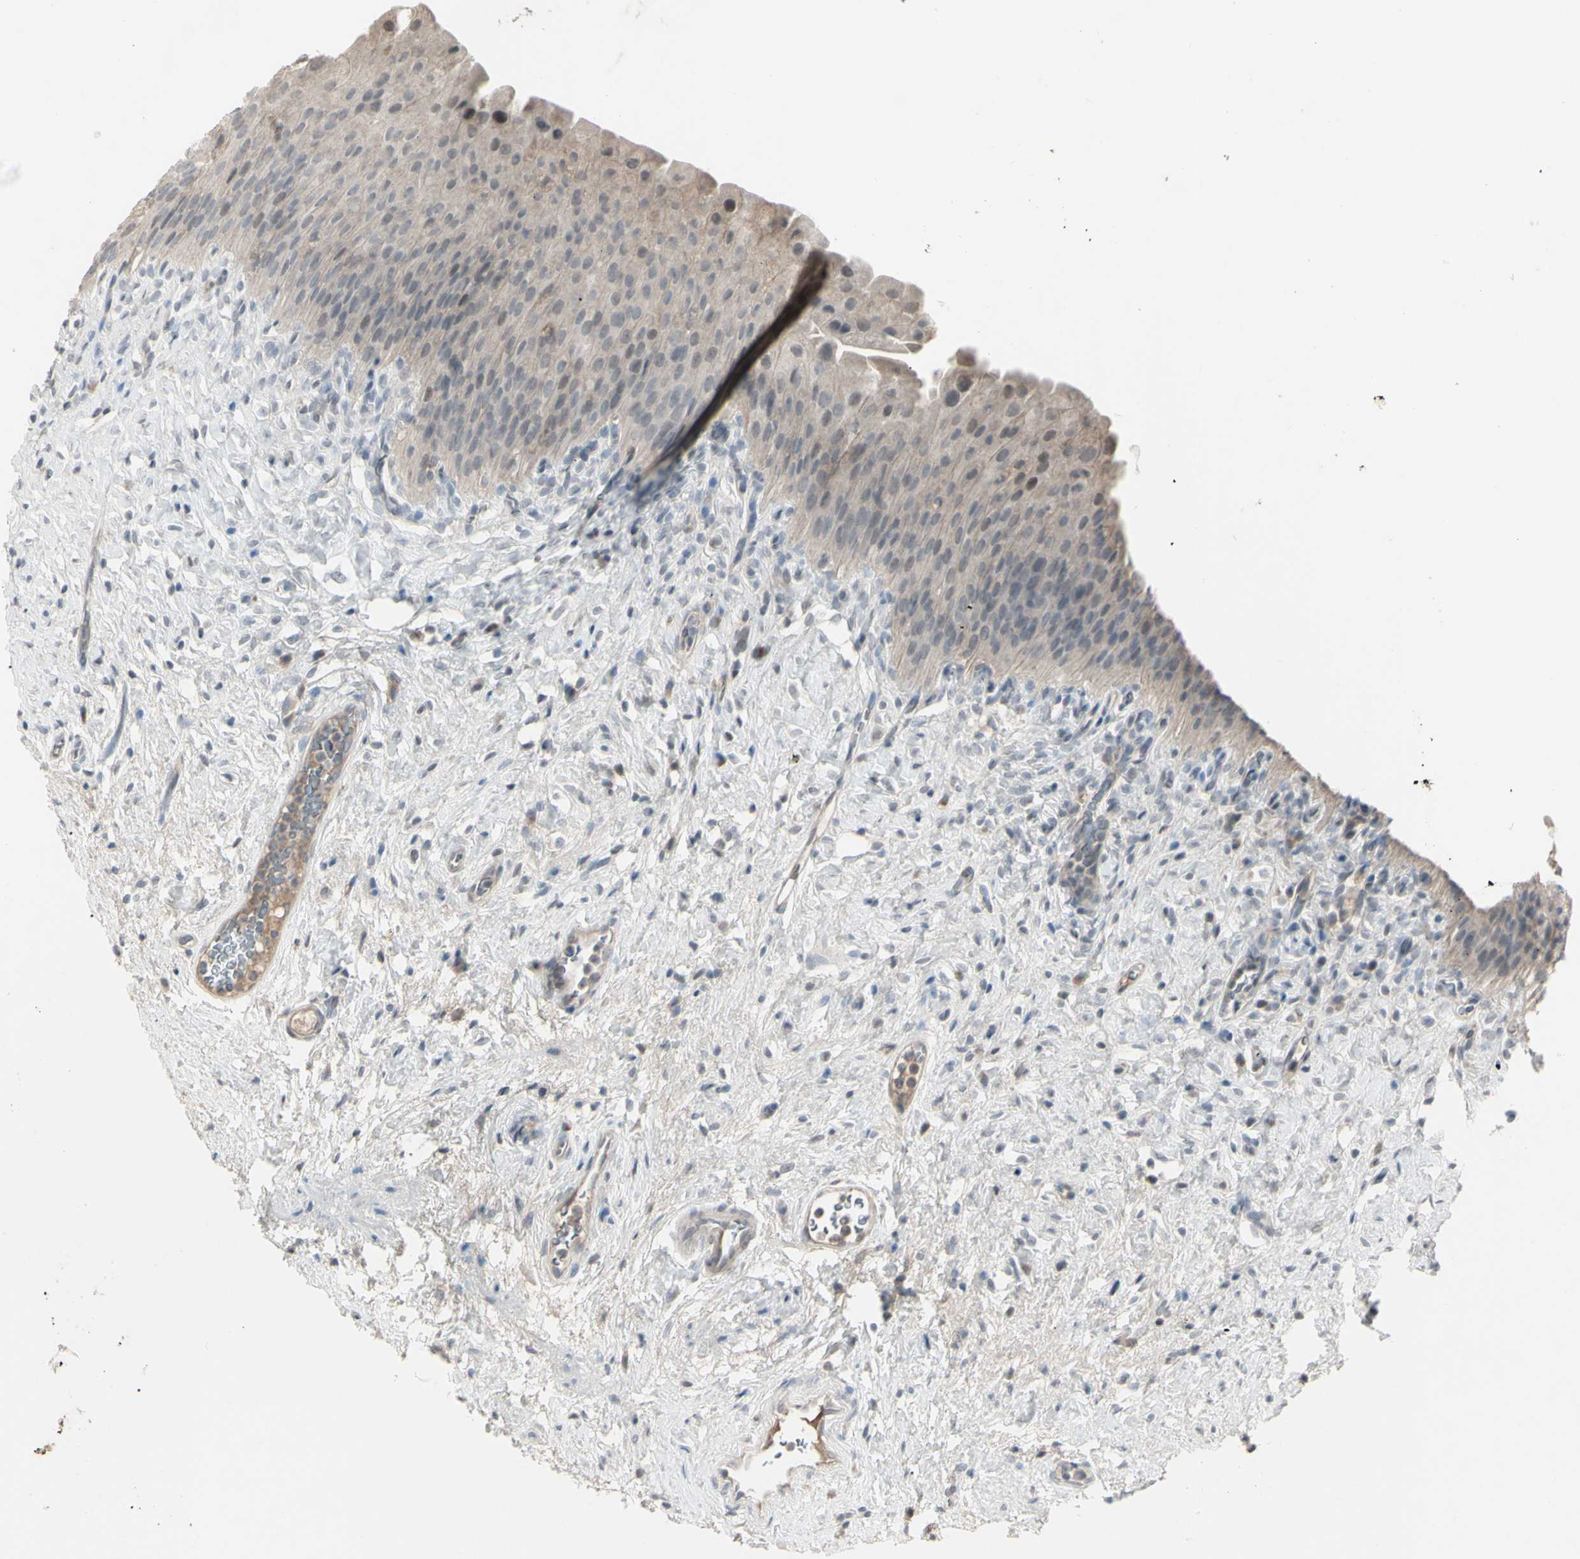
{"staining": {"intensity": "weak", "quantity": "25%-75%", "location": "cytoplasmic/membranous"}, "tissue": "urinary bladder", "cell_type": "Urothelial cells", "image_type": "normal", "snomed": [{"axis": "morphology", "description": "Normal tissue, NOS"}, {"axis": "morphology", "description": "Urothelial carcinoma, High grade"}, {"axis": "topography", "description": "Urinary bladder"}], "caption": "IHC (DAB) staining of unremarkable urinary bladder exhibits weak cytoplasmic/membranous protein positivity in approximately 25%-75% of urothelial cells.", "gene": "PIAS4", "patient": {"sex": "male", "age": 46}}